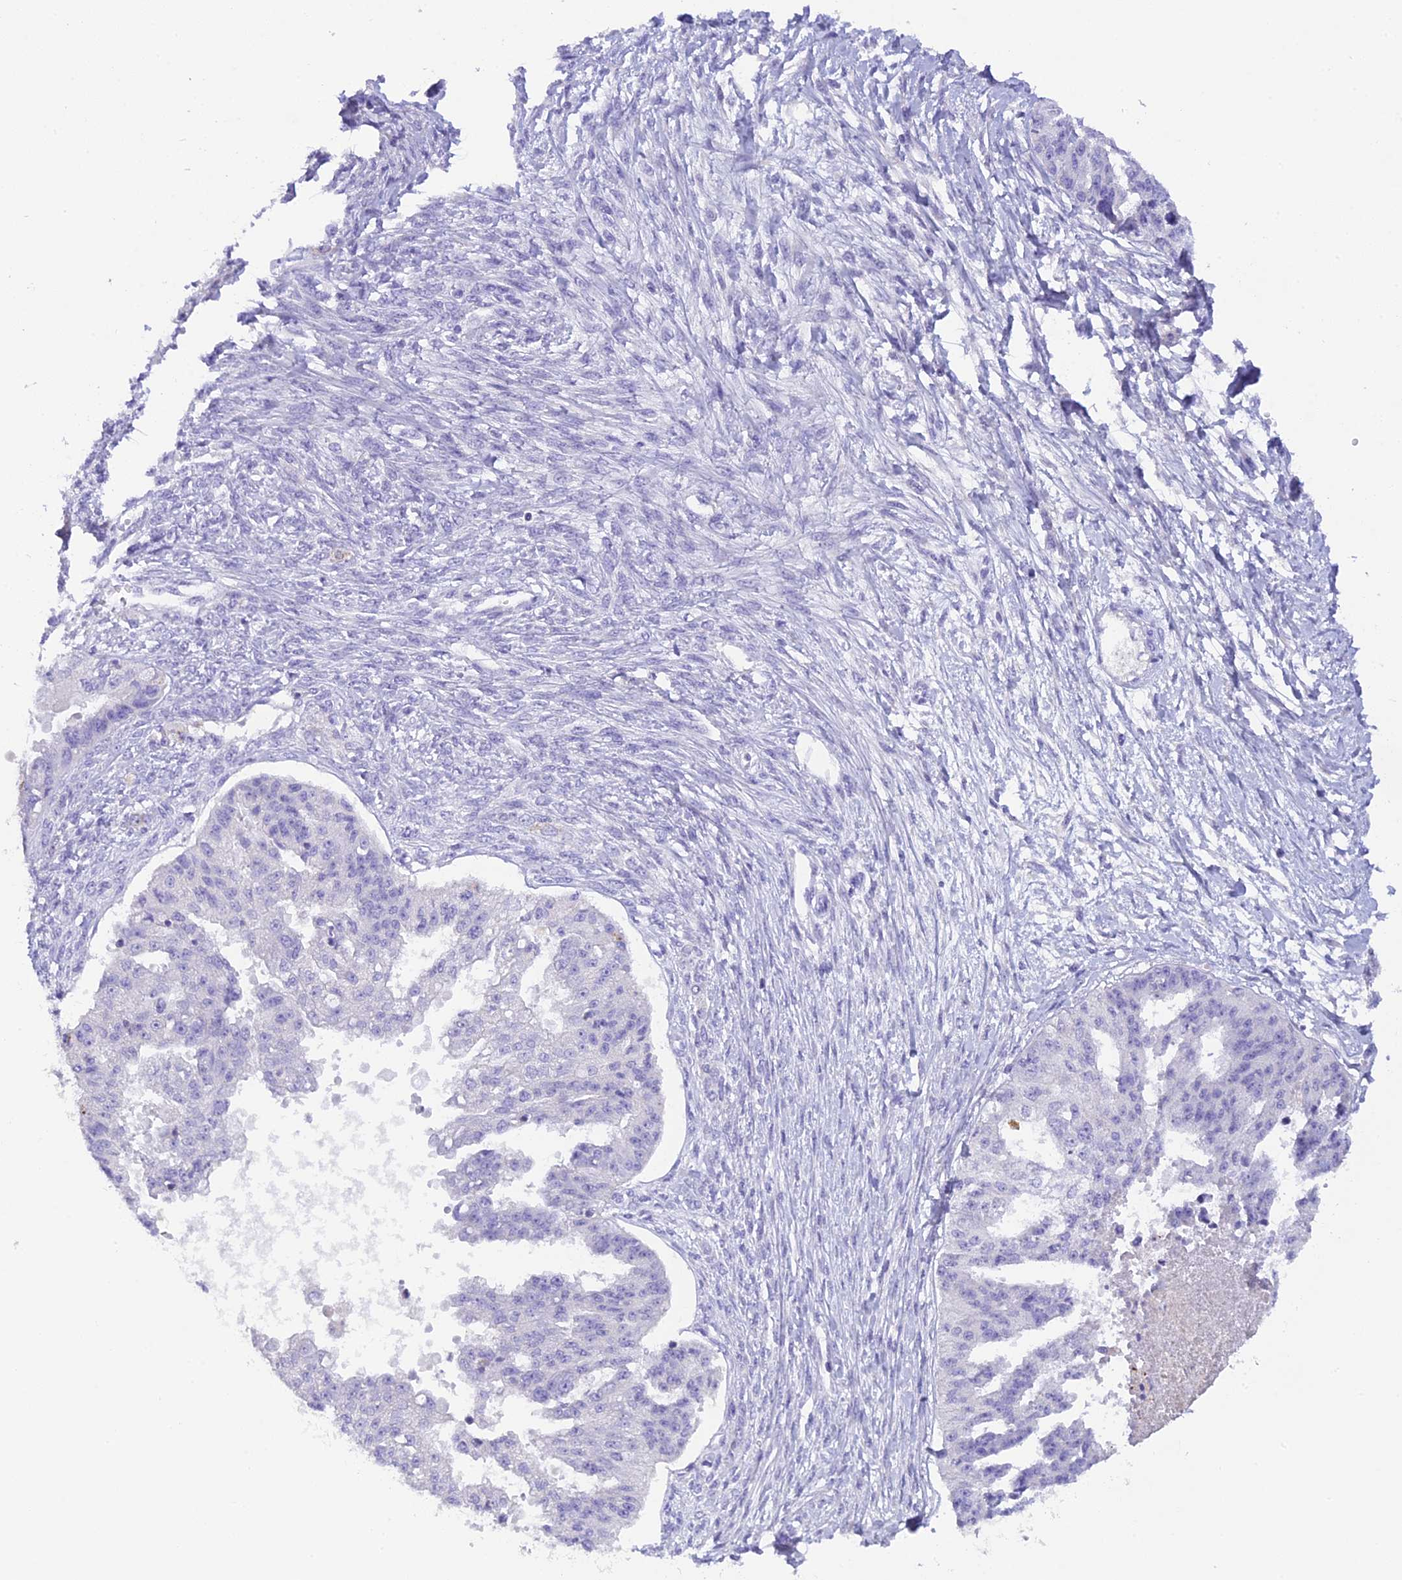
{"staining": {"intensity": "negative", "quantity": "none", "location": "none"}, "tissue": "ovarian cancer", "cell_type": "Tumor cells", "image_type": "cancer", "snomed": [{"axis": "morphology", "description": "Cystadenocarcinoma, serous, NOS"}, {"axis": "topography", "description": "Ovary"}], "caption": "Immunohistochemical staining of human serous cystadenocarcinoma (ovarian) shows no significant positivity in tumor cells.", "gene": "C12orf29", "patient": {"sex": "female", "age": 58}}